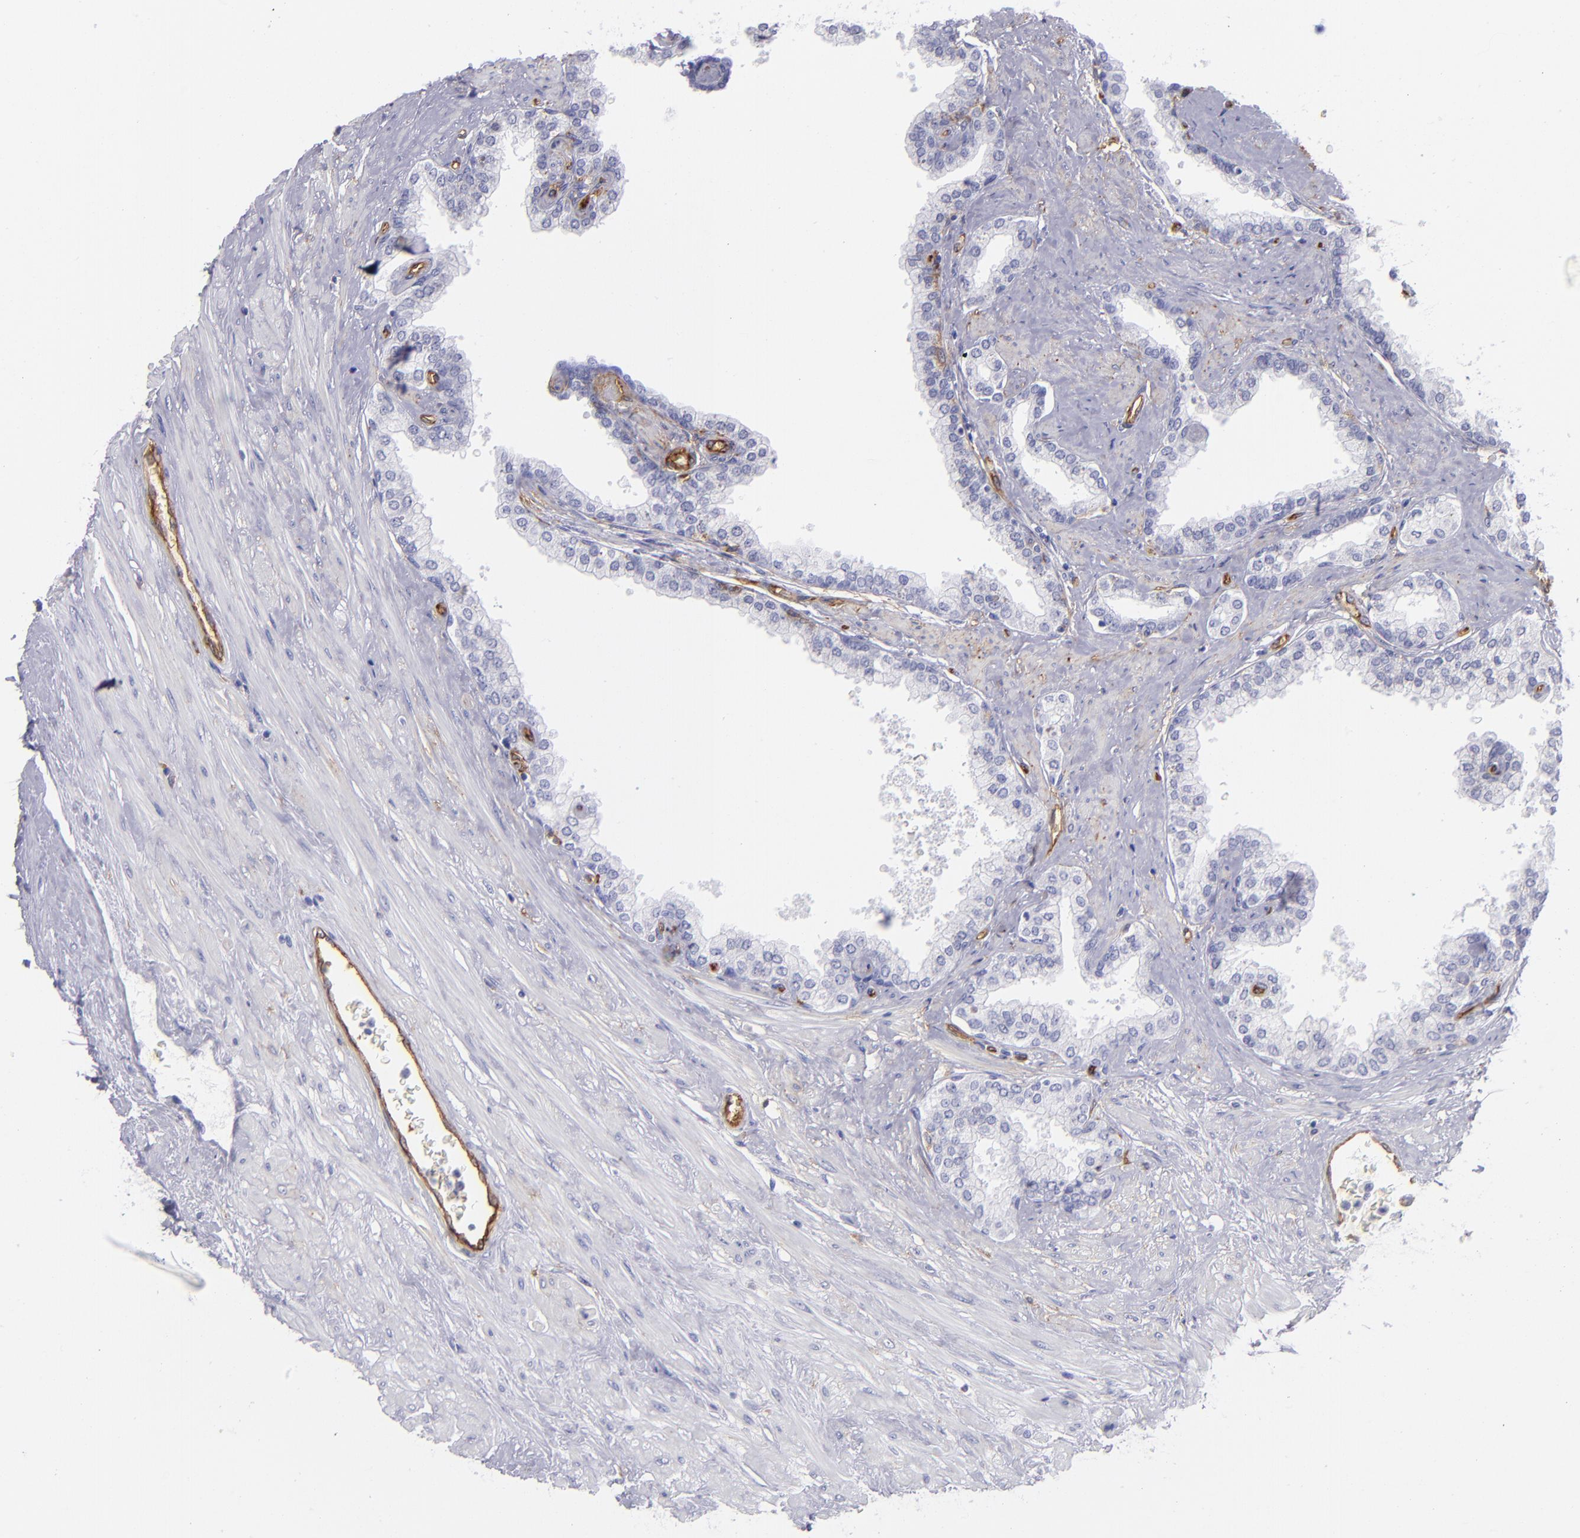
{"staining": {"intensity": "negative", "quantity": "none", "location": "none"}, "tissue": "prostate", "cell_type": "Glandular cells", "image_type": "normal", "snomed": [{"axis": "morphology", "description": "Normal tissue, NOS"}, {"axis": "topography", "description": "Prostate"}], "caption": "There is no significant staining in glandular cells of prostate. (Brightfield microscopy of DAB immunohistochemistry at high magnification).", "gene": "ENTPD1", "patient": {"sex": "male", "age": 60}}